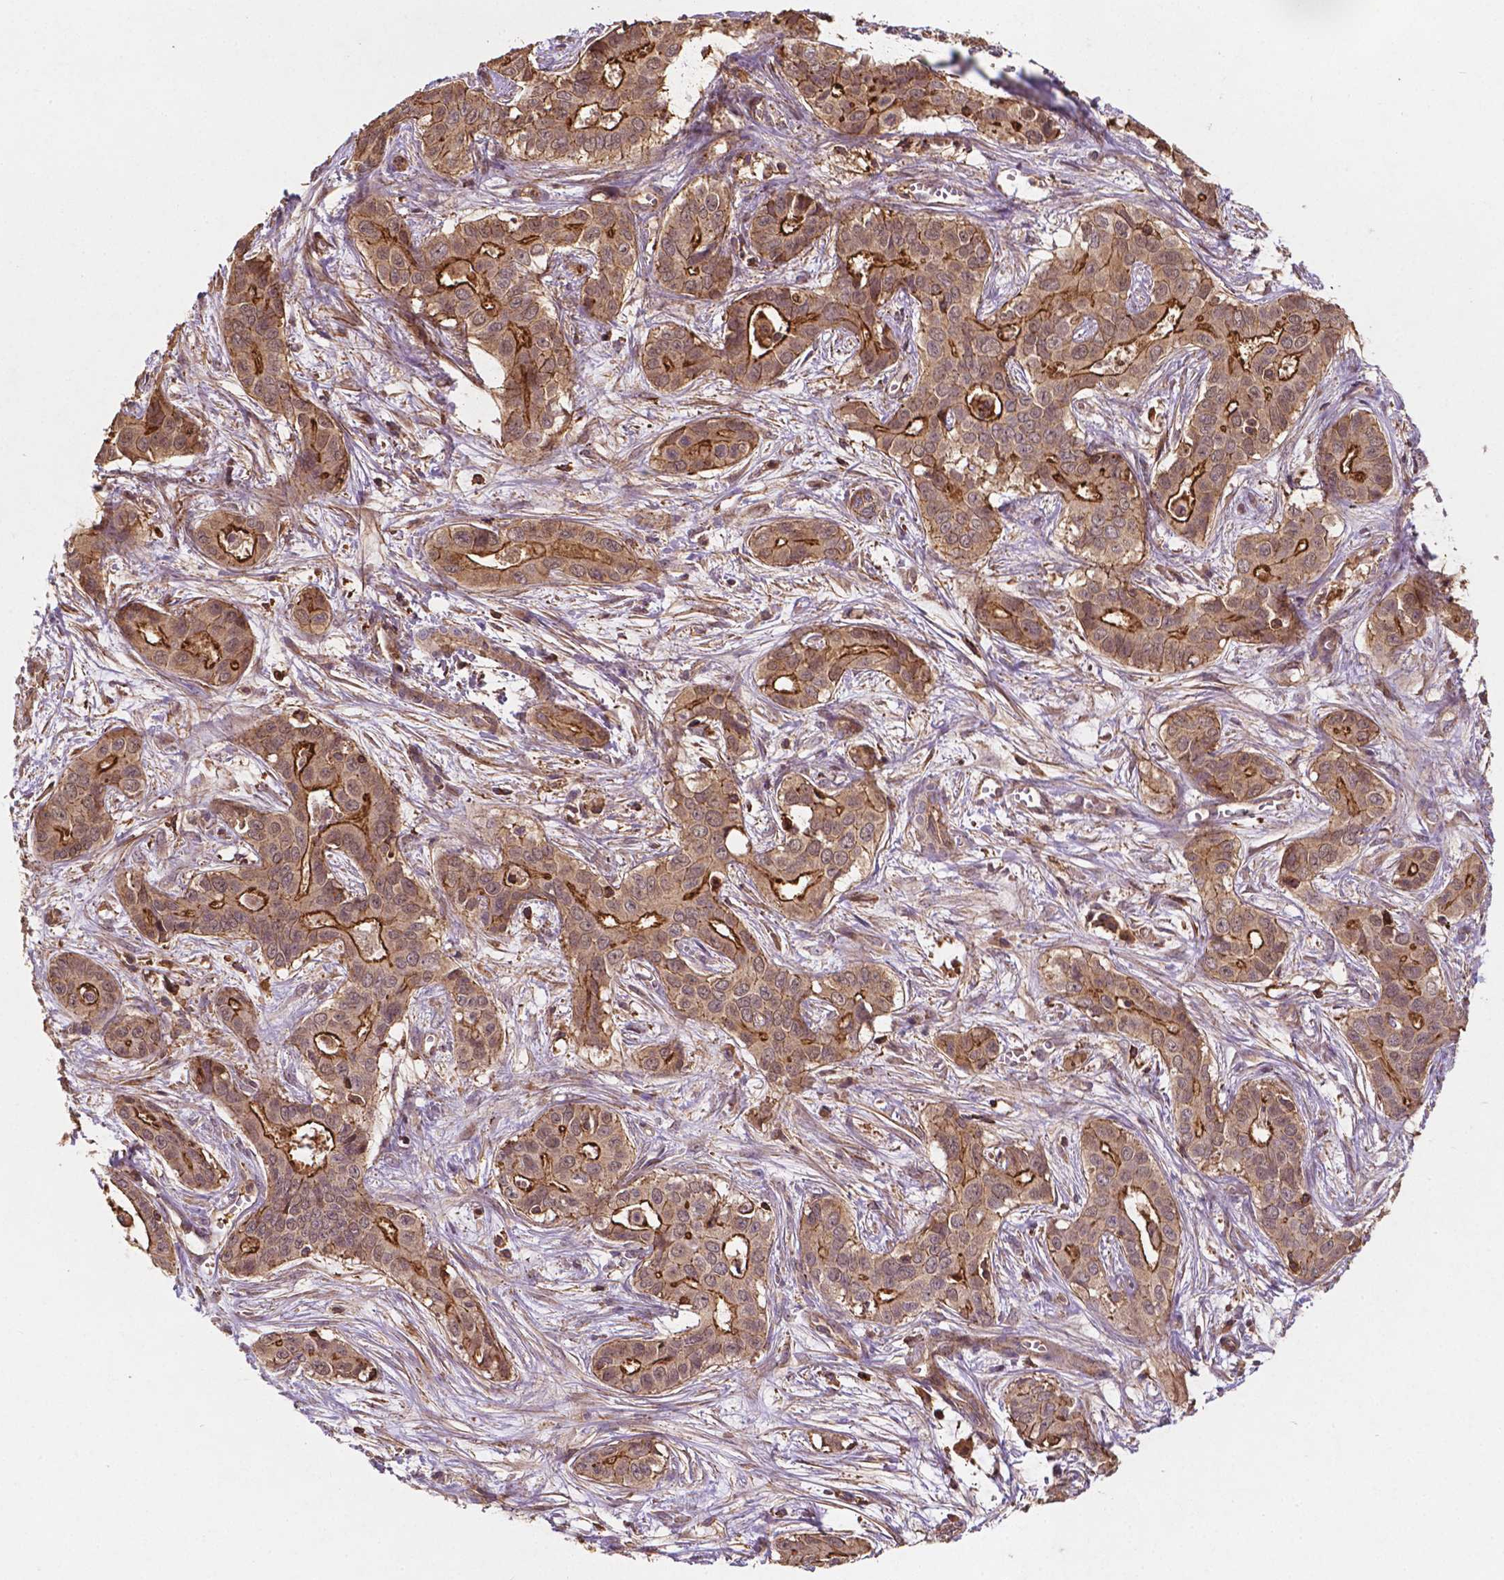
{"staining": {"intensity": "moderate", "quantity": ">75%", "location": "cytoplasmic/membranous"}, "tissue": "liver cancer", "cell_type": "Tumor cells", "image_type": "cancer", "snomed": [{"axis": "morphology", "description": "Cholangiocarcinoma"}, {"axis": "topography", "description": "Liver"}], "caption": "Protein staining of cholangiocarcinoma (liver) tissue exhibits moderate cytoplasmic/membranous positivity in approximately >75% of tumor cells. (Brightfield microscopy of DAB IHC at high magnification).", "gene": "ZMYND19", "patient": {"sex": "female", "age": 65}}